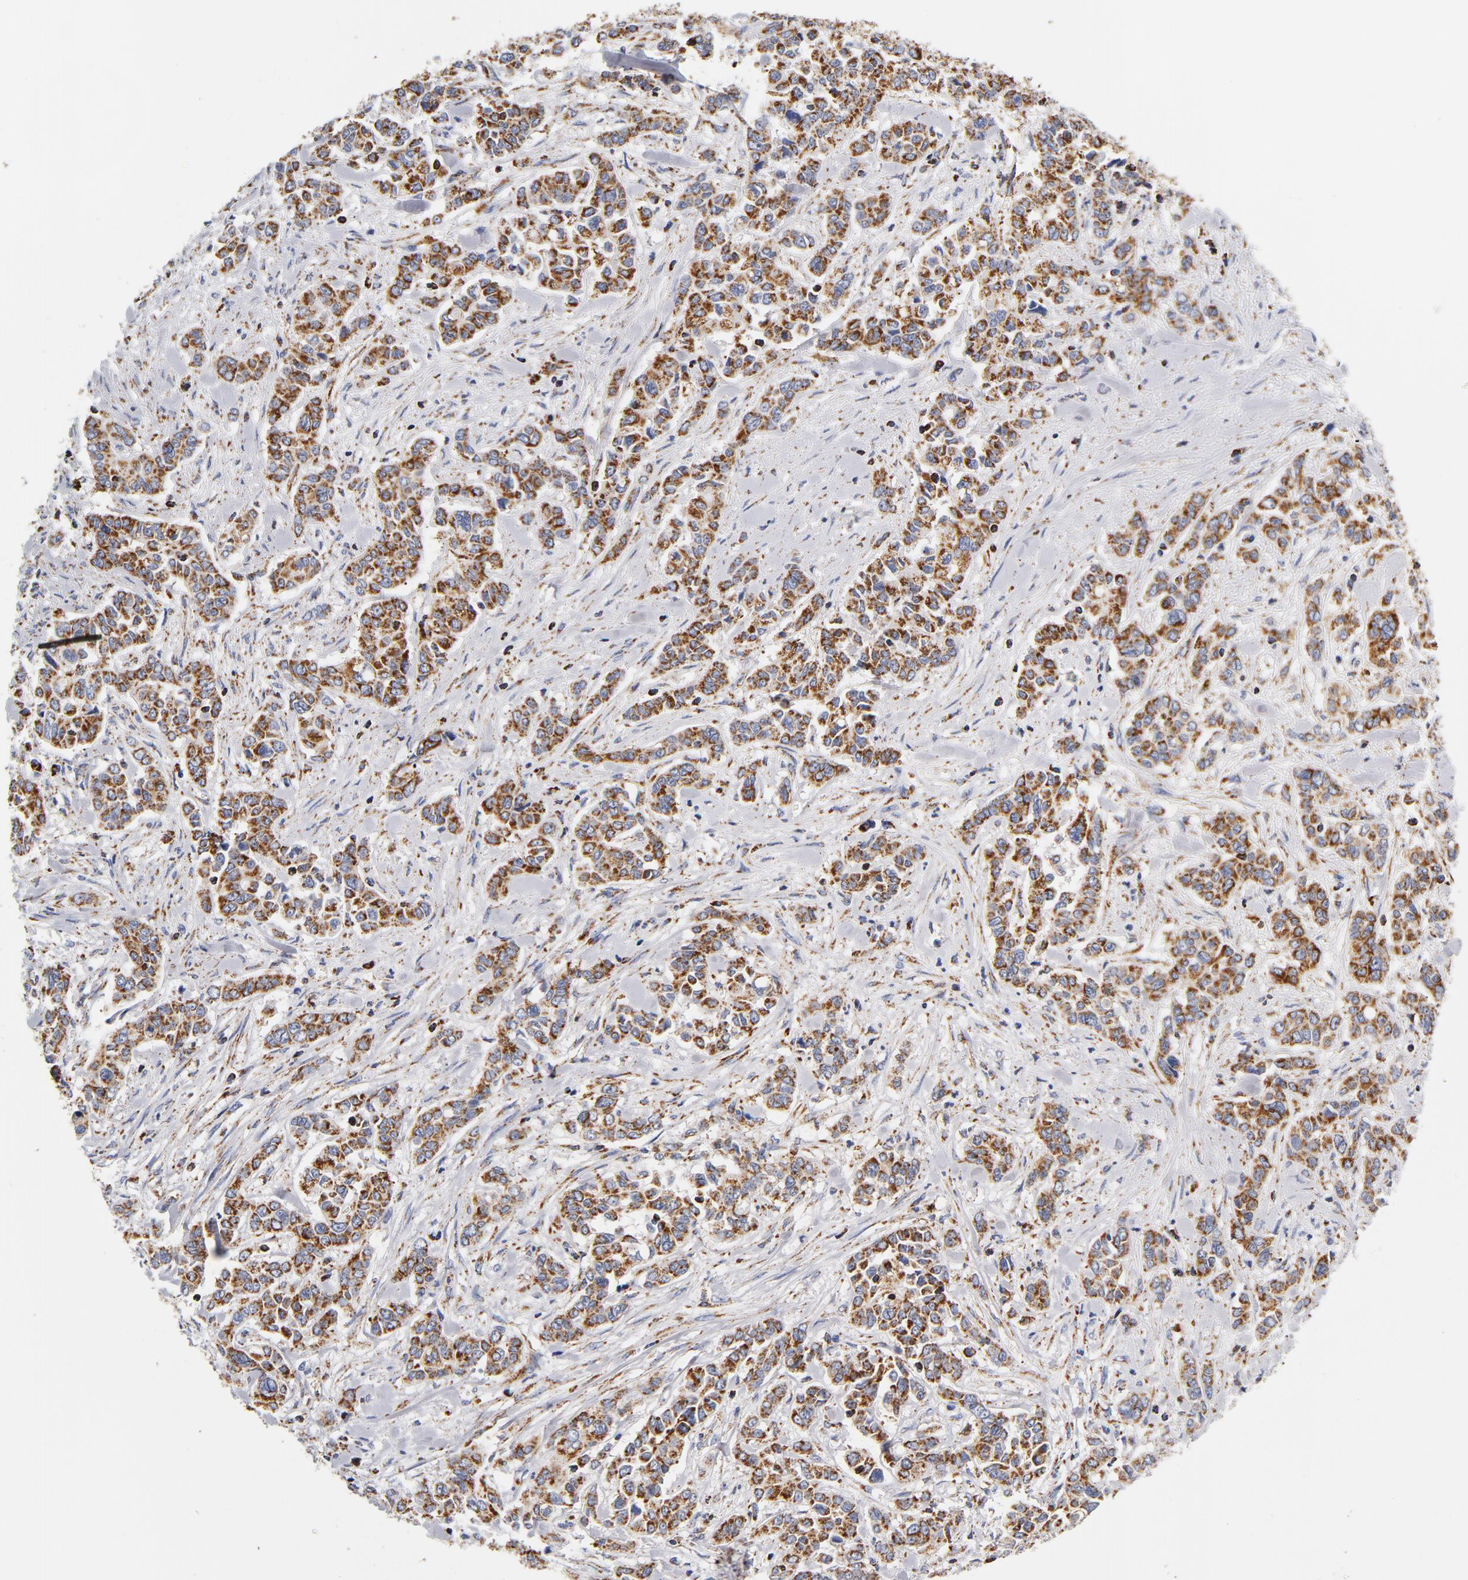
{"staining": {"intensity": "moderate", "quantity": ">75%", "location": "cytoplasmic/membranous"}, "tissue": "pancreatic cancer", "cell_type": "Tumor cells", "image_type": "cancer", "snomed": [{"axis": "morphology", "description": "Adenocarcinoma, NOS"}, {"axis": "topography", "description": "Pancreas"}], "caption": "This image reveals pancreatic cancer (adenocarcinoma) stained with immunohistochemistry to label a protein in brown. The cytoplasmic/membranous of tumor cells show moderate positivity for the protein. Nuclei are counter-stained blue.", "gene": "ECHS1", "patient": {"sex": "female", "age": 52}}